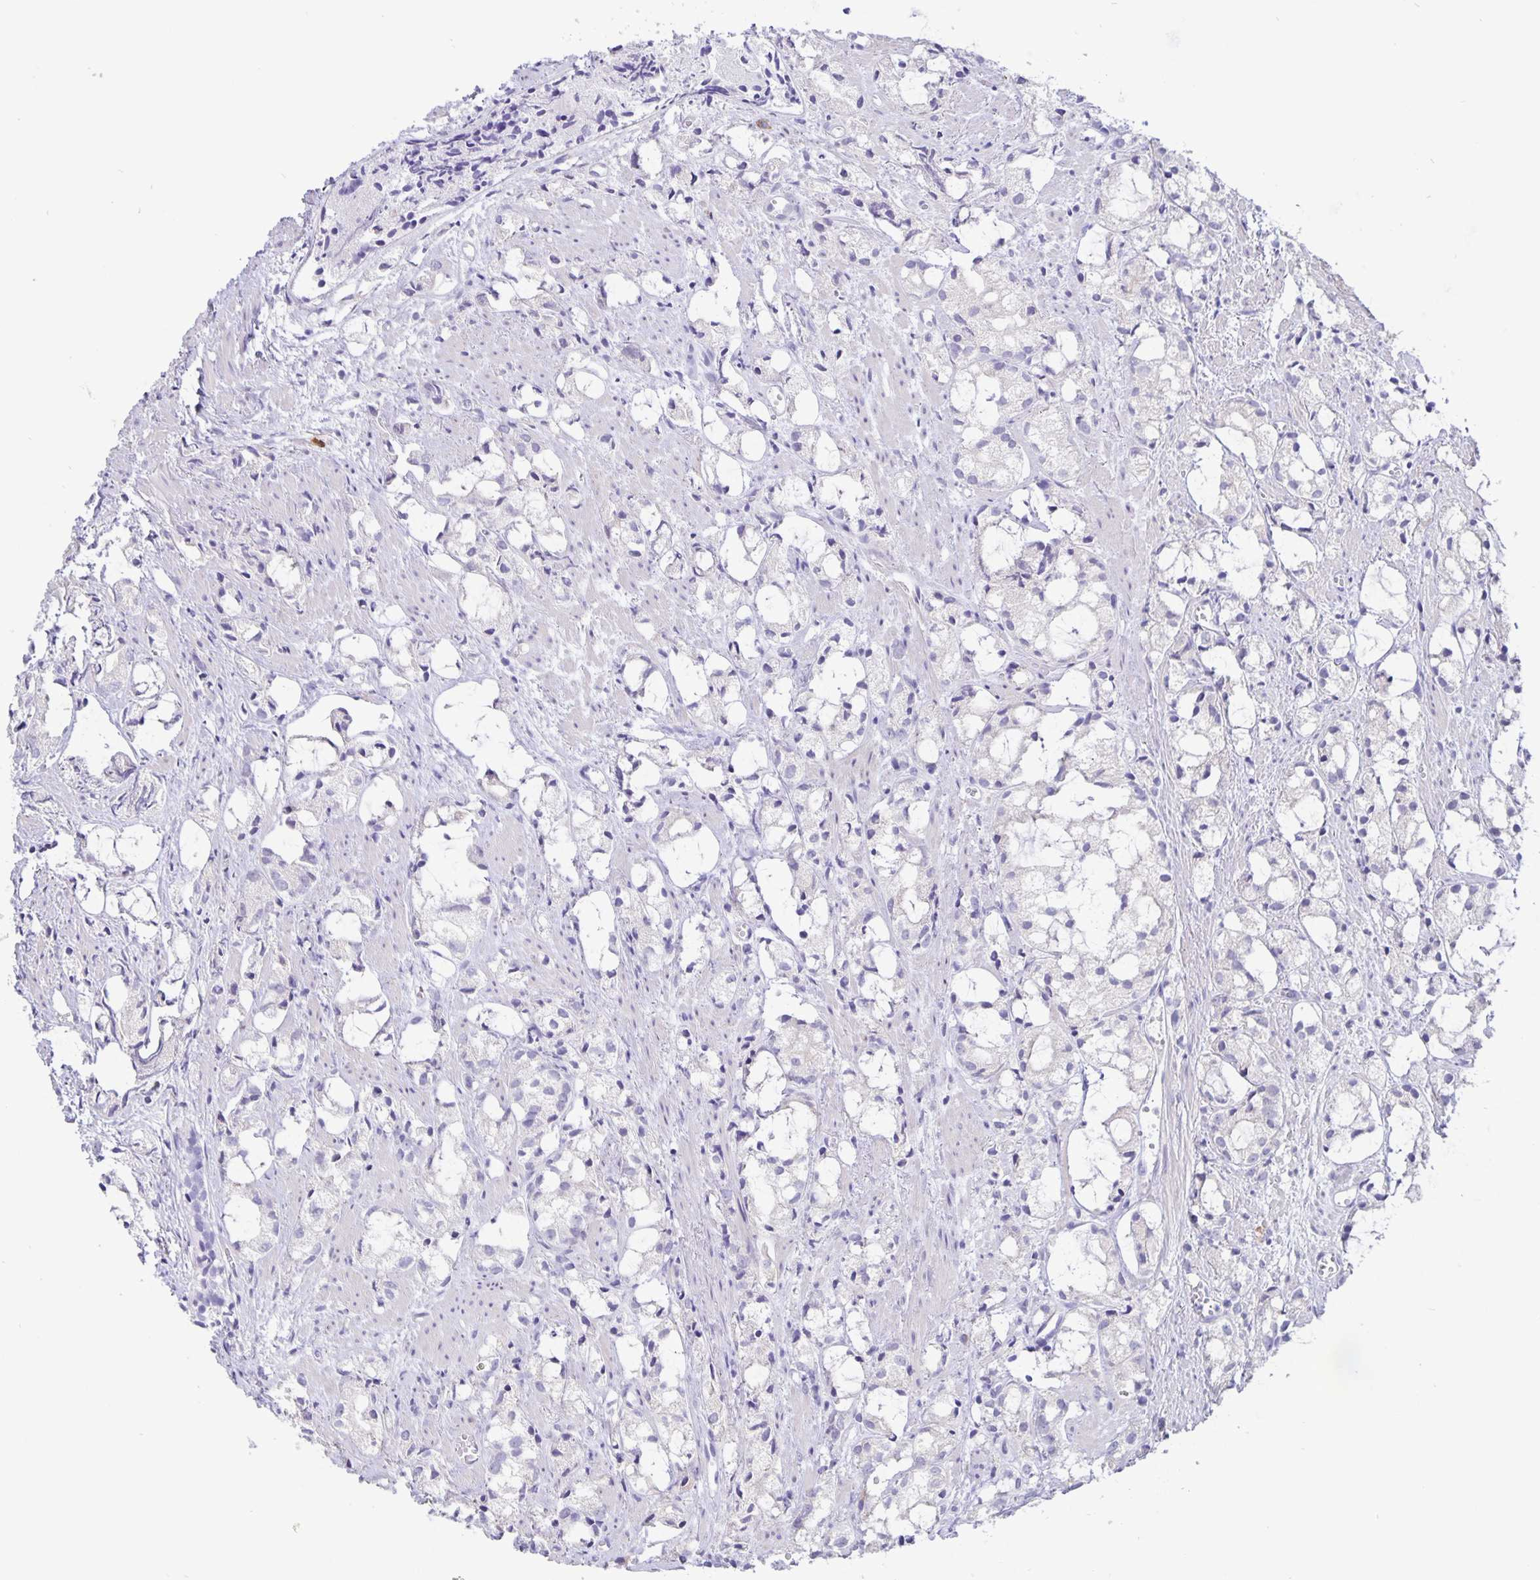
{"staining": {"intensity": "negative", "quantity": "none", "location": "none"}, "tissue": "prostate cancer", "cell_type": "Tumor cells", "image_type": "cancer", "snomed": [{"axis": "morphology", "description": "Adenocarcinoma, High grade"}, {"axis": "topography", "description": "Prostate"}], "caption": "This is an IHC micrograph of prostate cancer (high-grade adenocarcinoma). There is no expression in tumor cells.", "gene": "ERMN", "patient": {"sex": "male", "age": 85}}